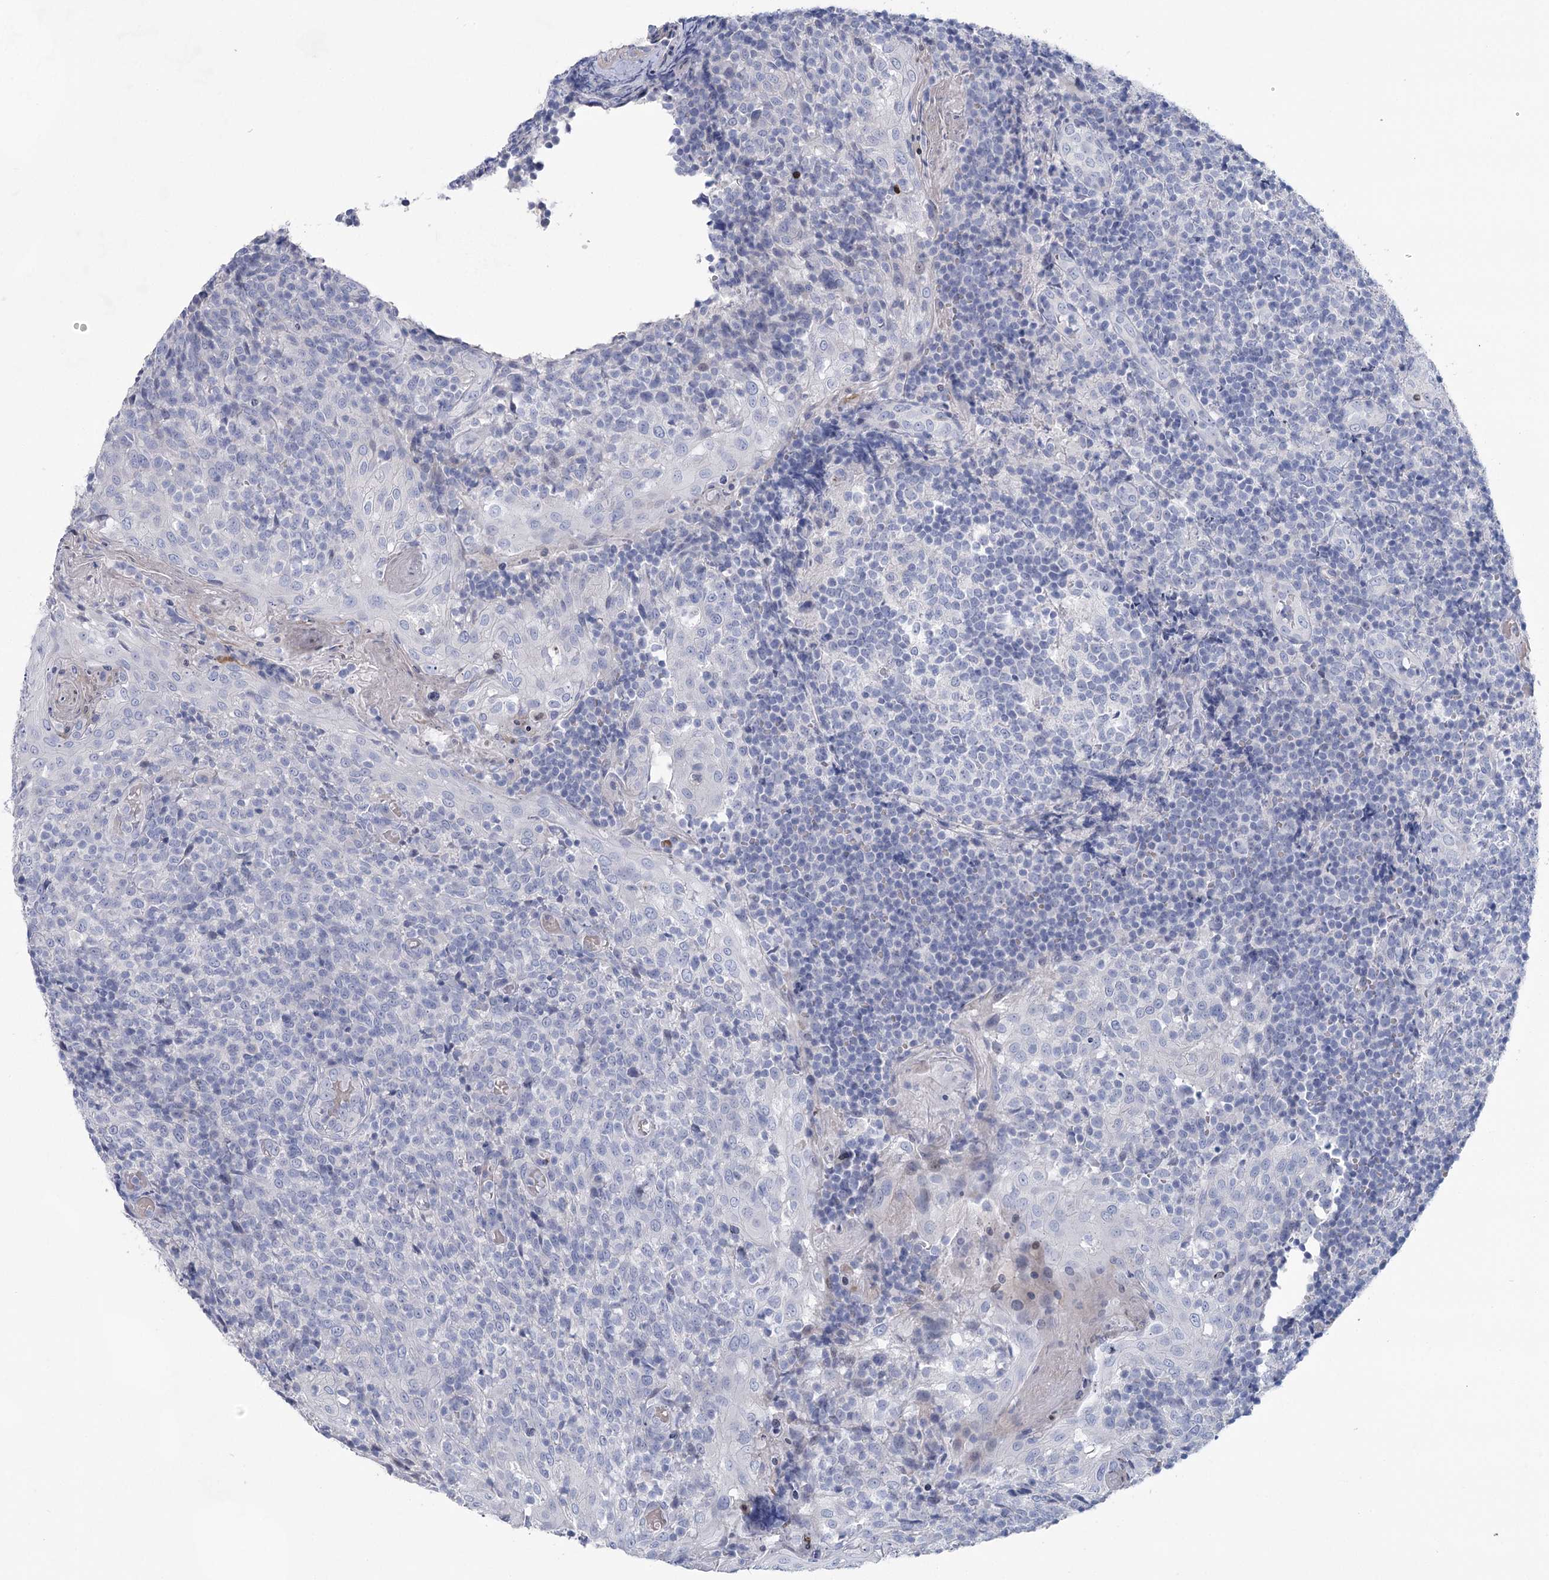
{"staining": {"intensity": "negative", "quantity": "none", "location": "none"}, "tissue": "tonsil", "cell_type": "Germinal center cells", "image_type": "normal", "snomed": [{"axis": "morphology", "description": "Normal tissue, NOS"}, {"axis": "topography", "description": "Tonsil"}], "caption": "DAB (3,3'-diaminobenzidine) immunohistochemical staining of normal tonsil shows no significant expression in germinal center cells.", "gene": "WDR74", "patient": {"sex": "female", "age": 19}}